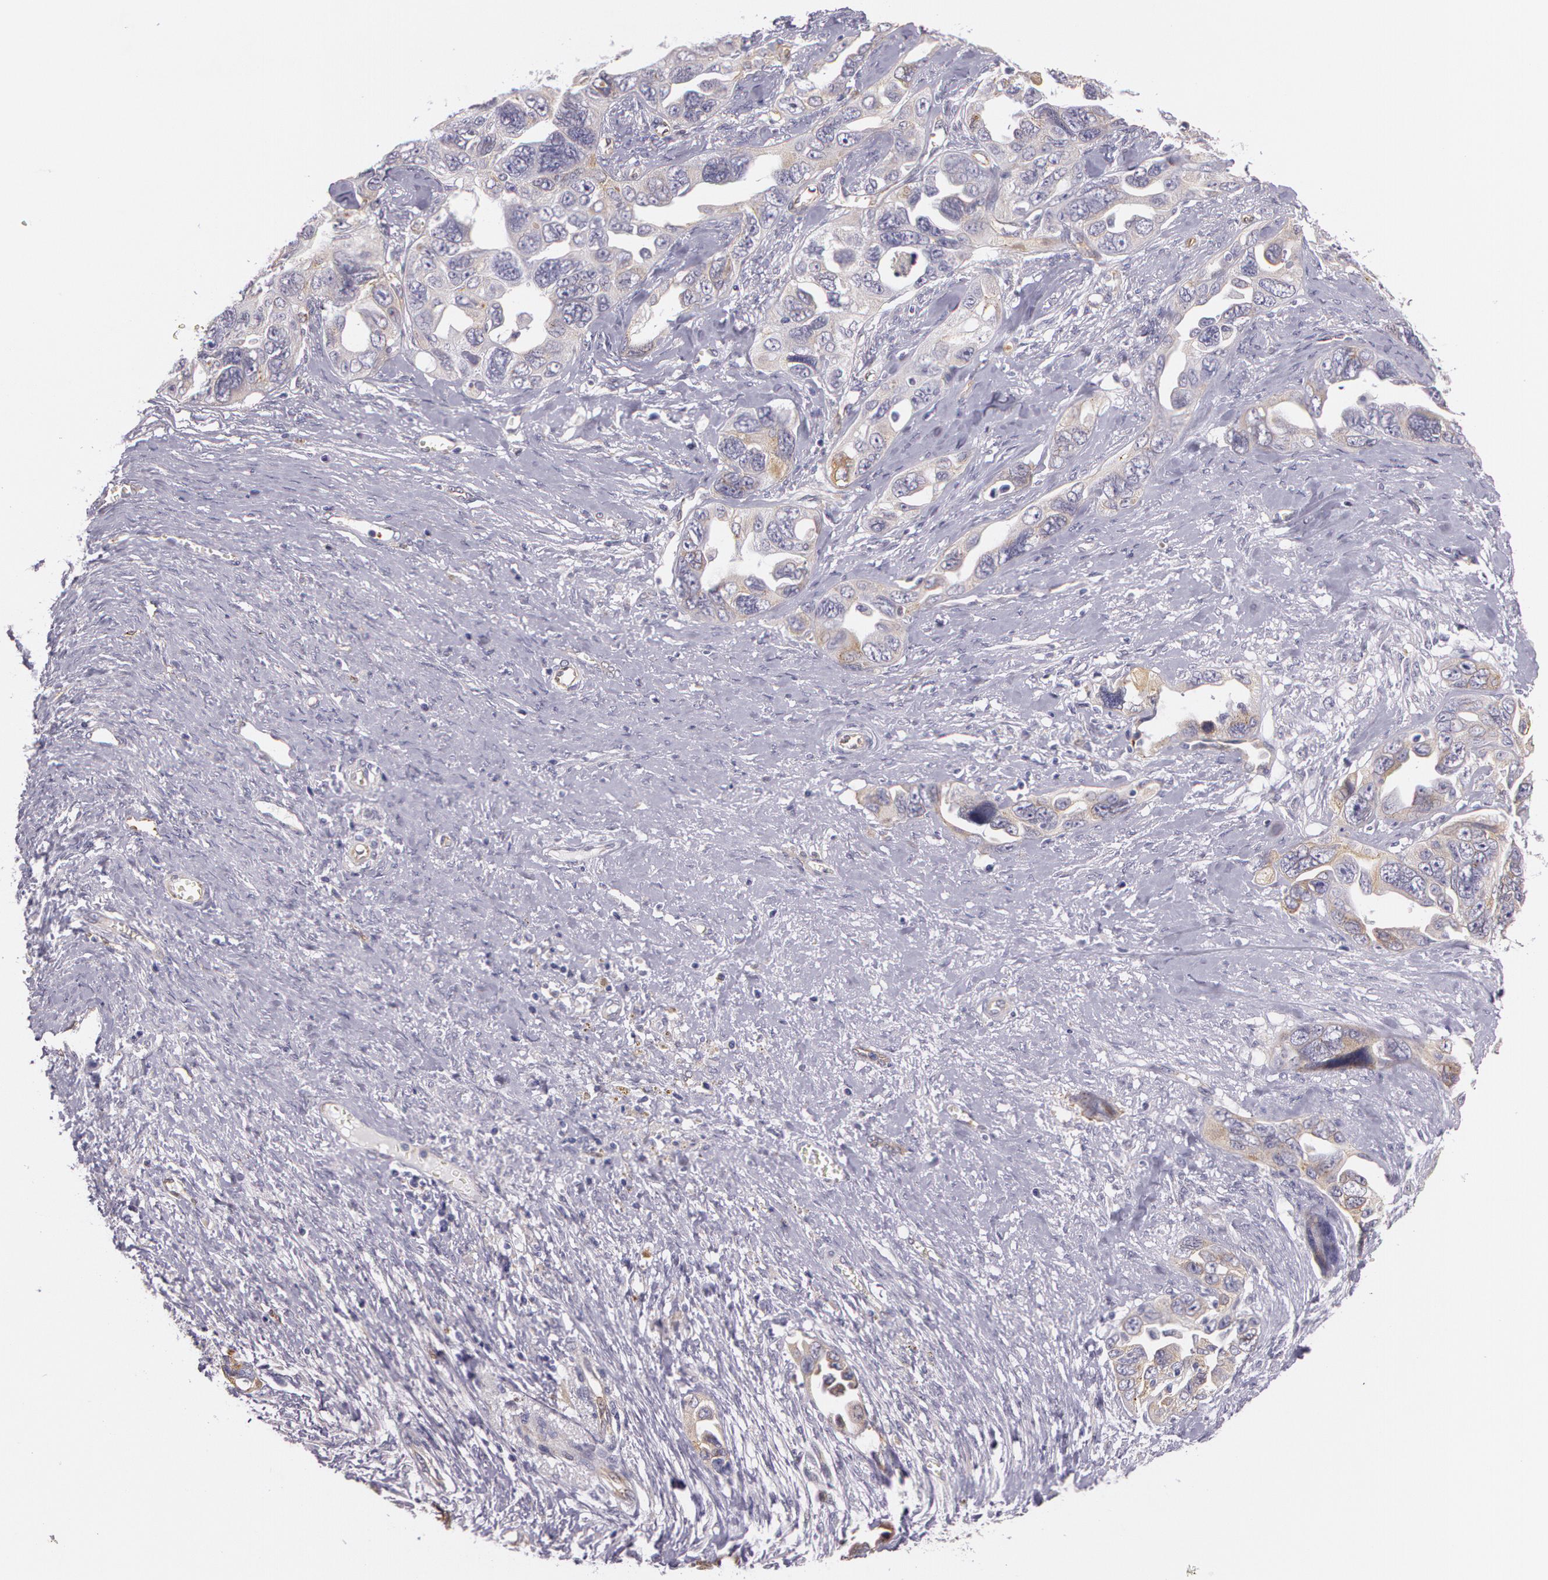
{"staining": {"intensity": "weak", "quantity": ">75%", "location": "cytoplasmic/membranous"}, "tissue": "ovarian cancer", "cell_type": "Tumor cells", "image_type": "cancer", "snomed": [{"axis": "morphology", "description": "Cystadenocarcinoma, serous, NOS"}, {"axis": "topography", "description": "Ovary"}], "caption": "Serous cystadenocarcinoma (ovarian) stained with IHC reveals weak cytoplasmic/membranous positivity in approximately >75% of tumor cells. (DAB (3,3'-diaminobenzidine) = brown stain, brightfield microscopy at high magnification).", "gene": "APP", "patient": {"sex": "female", "age": 63}}